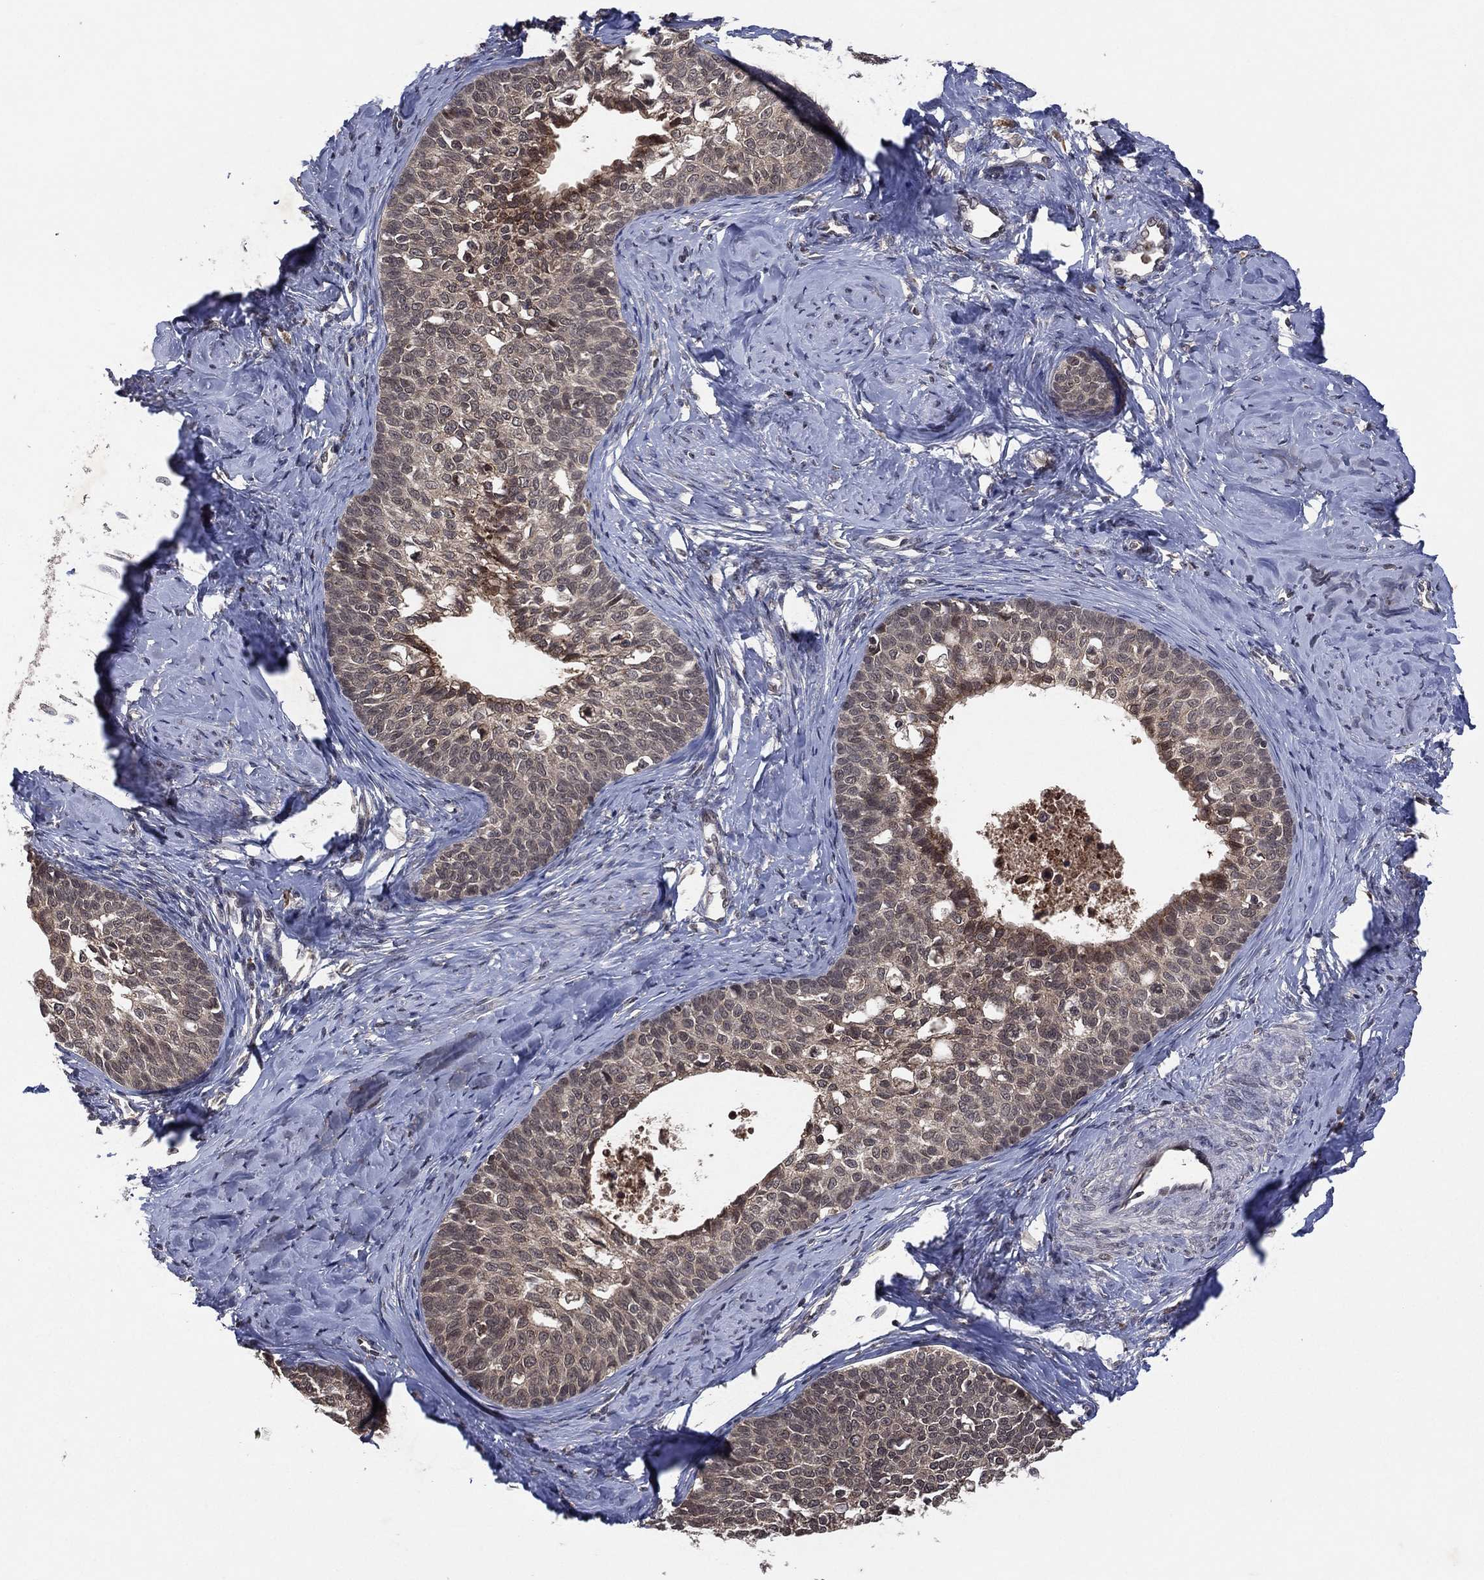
{"staining": {"intensity": "weak", "quantity": "<25%", "location": "cytoplasmic/membranous"}, "tissue": "cervical cancer", "cell_type": "Tumor cells", "image_type": "cancer", "snomed": [{"axis": "morphology", "description": "Squamous cell carcinoma, NOS"}, {"axis": "topography", "description": "Cervix"}], "caption": "This is an immunohistochemistry (IHC) photomicrograph of squamous cell carcinoma (cervical). There is no positivity in tumor cells.", "gene": "ATG4B", "patient": {"sex": "female", "age": 51}}